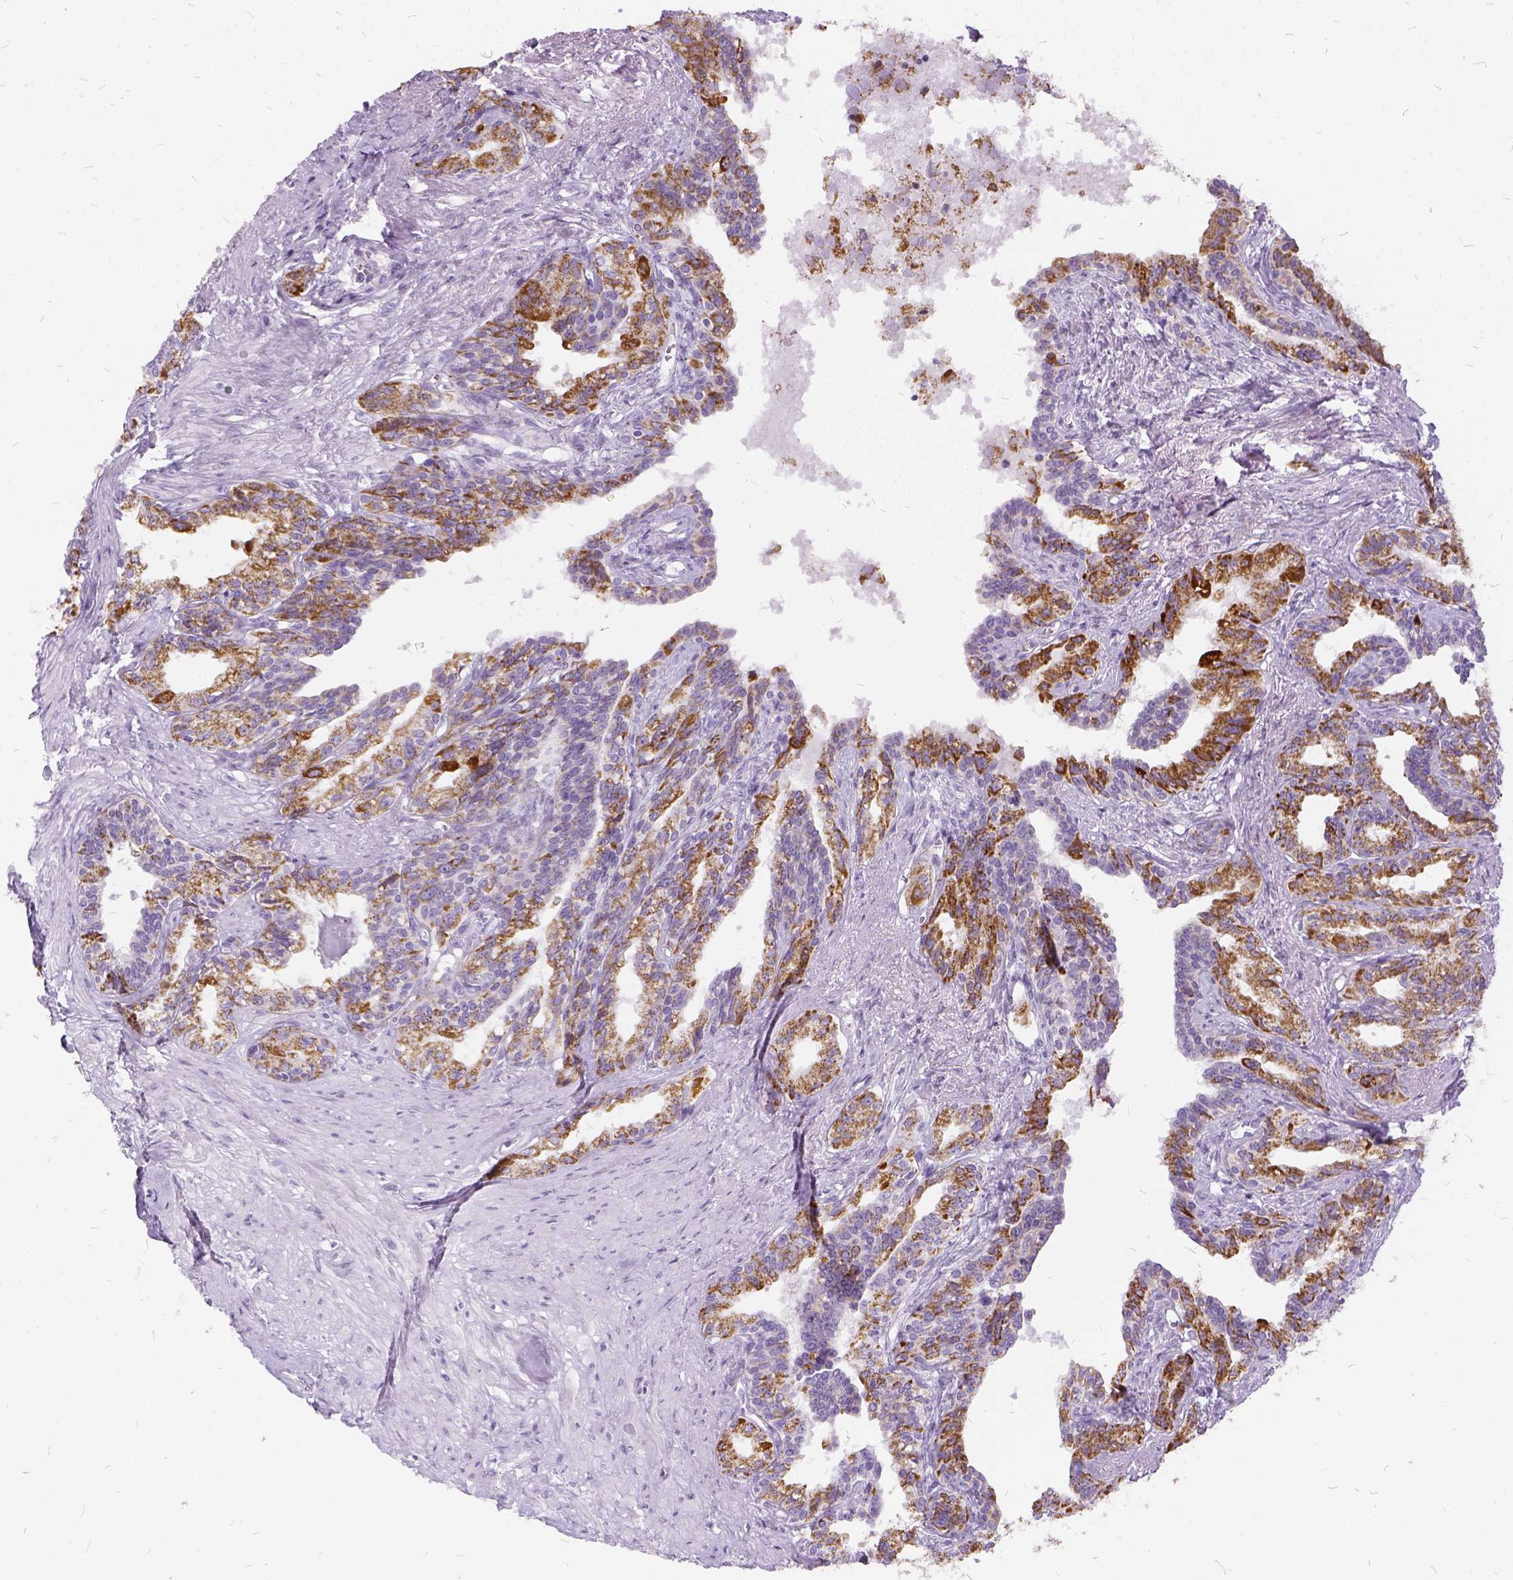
{"staining": {"intensity": "moderate", "quantity": ">75%", "location": "cytoplasmic/membranous"}, "tissue": "seminal vesicle", "cell_type": "Glandular cells", "image_type": "normal", "snomed": [{"axis": "morphology", "description": "Normal tissue, NOS"}, {"axis": "morphology", "description": "Urothelial carcinoma, NOS"}, {"axis": "topography", "description": "Urinary bladder"}, {"axis": "topography", "description": "Seminal veicle"}], "caption": "The image reveals immunohistochemical staining of unremarkable seminal vesicle. There is moderate cytoplasmic/membranous expression is appreciated in about >75% of glandular cells.", "gene": "FDX1", "patient": {"sex": "male", "age": 76}}